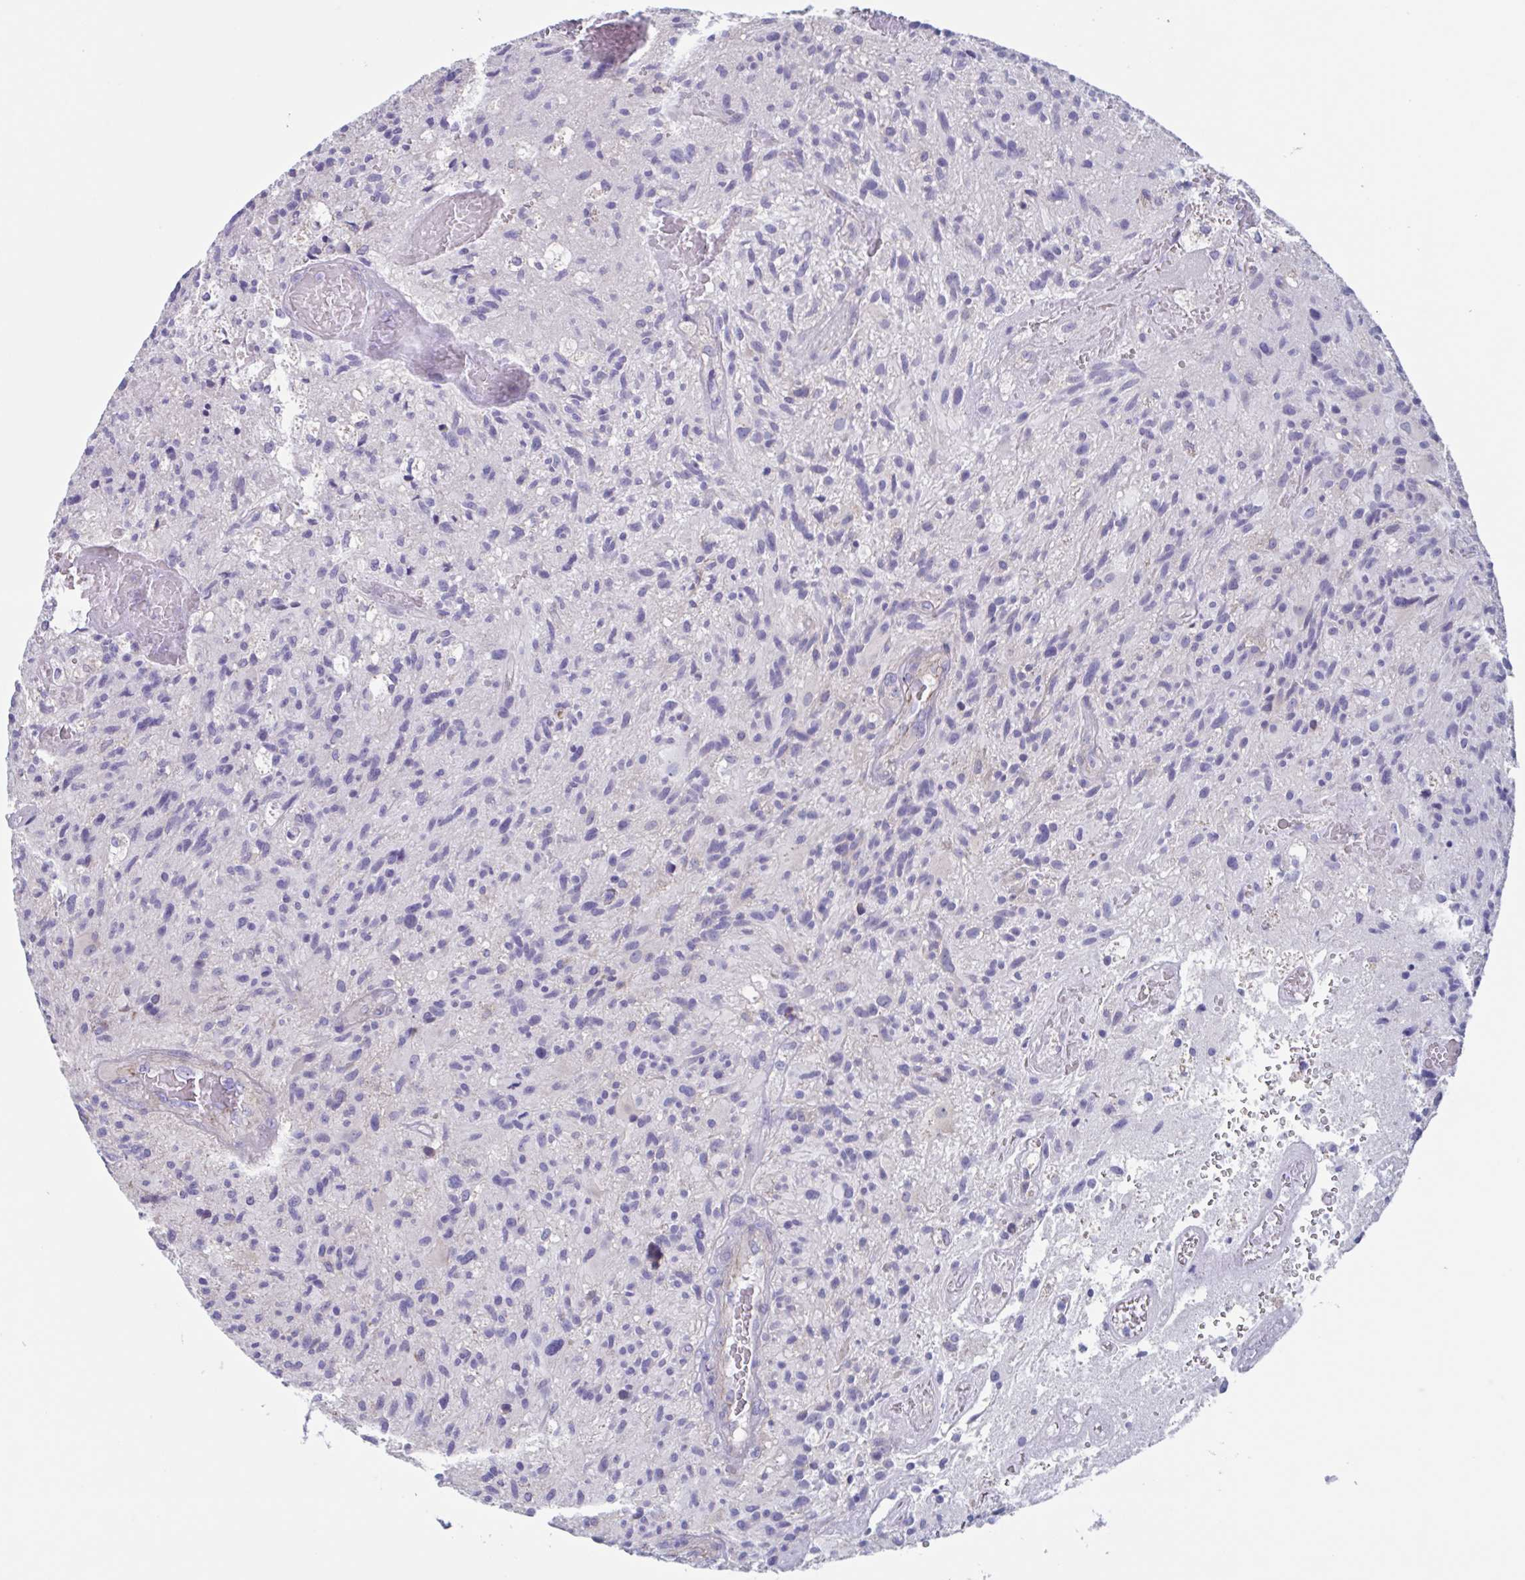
{"staining": {"intensity": "negative", "quantity": "none", "location": "none"}, "tissue": "glioma", "cell_type": "Tumor cells", "image_type": "cancer", "snomed": [{"axis": "morphology", "description": "Glioma, malignant, High grade"}, {"axis": "topography", "description": "Brain"}], "caption": "Protein analysis of glioma exhibits no significant staining in tumor cells.", "gene": "LPIN3", "patient": {"sex": "female", "age": 70}}